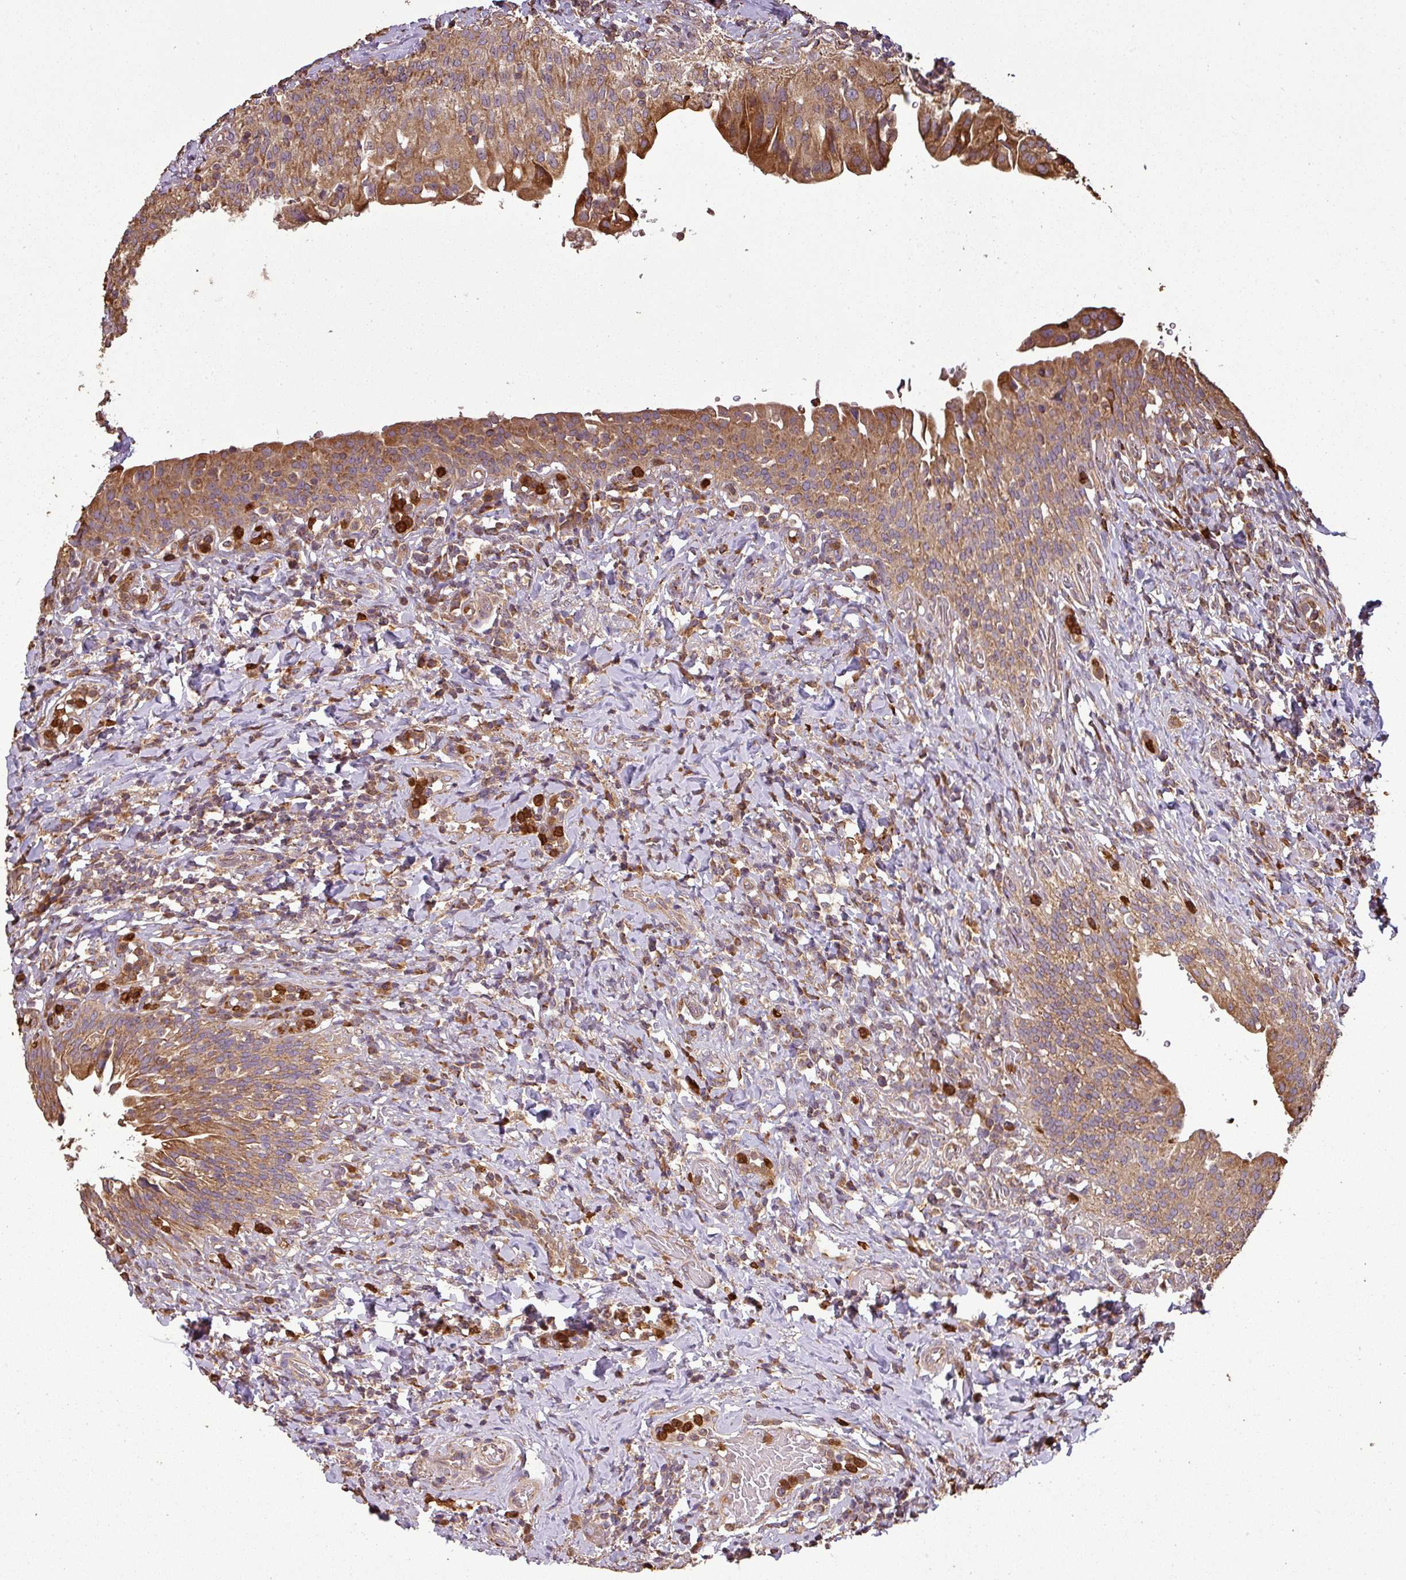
{"staining": {"intensity": "moderate", "quantity": ">75%", "location": "cytoplasmic/membranous"}, "tissue": "urinary bladder", "cell_type": "Urothelial cells", "image_type": "normal", "snomed": [{"axis": "morphology", "description": "Normal tissue, NOS"}, {"axis": "morphology", "description": "Inflammation, NOS"}, {"axis": "topography", "description": "Urinary bladder"}], "caption": "An immunohistochemistry histopathology image of unremarkable tissue is shown. Protein staining in brown shows moderate cytoplasmic/membranous positivity in urinary bladder within urothelial cells. Nuclei are stained in blue.", "gene": "PLEKHM1", "patient": {"sex": "male", "age": 64}}